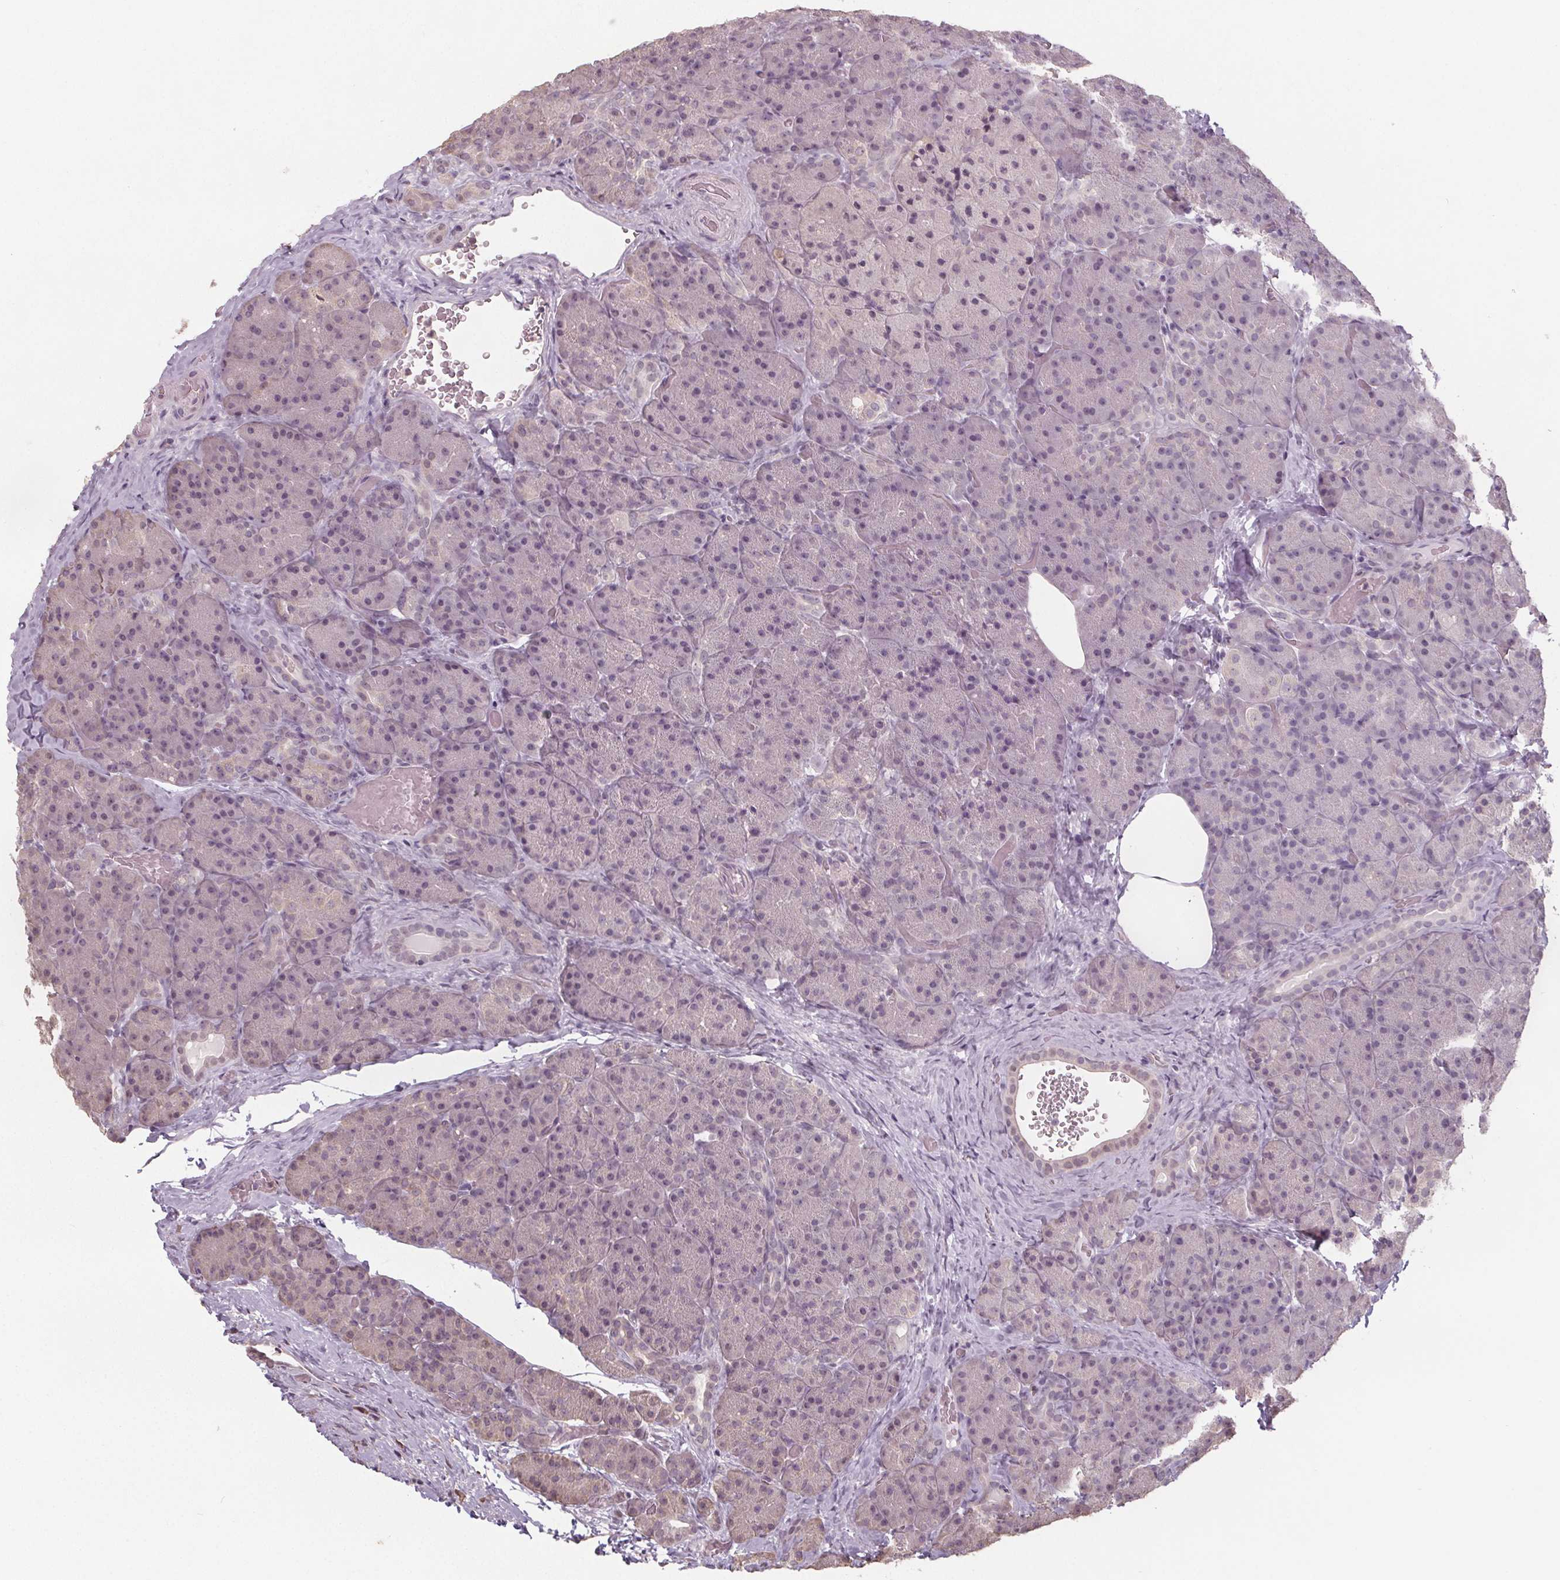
{"staining": {"intensity": "weak", "quantity": "<25%", "location": "nuclear"}, "tissue": "pancreas", "cell_type": "Exocrine glandular cells", "image_type": "normal", "snomed": [{"axis": "morphology", "description": "Normal tissue, NOS"}, {"axis": "topography", "description": "Pancreas"}], "caption": "Pancreas stained for a protein using immunohistochemistry (IHC) displays no expression exocrine glandular cells.", "gene": "SLC26A2", "patient": {"sex": "male", "age": 57}}